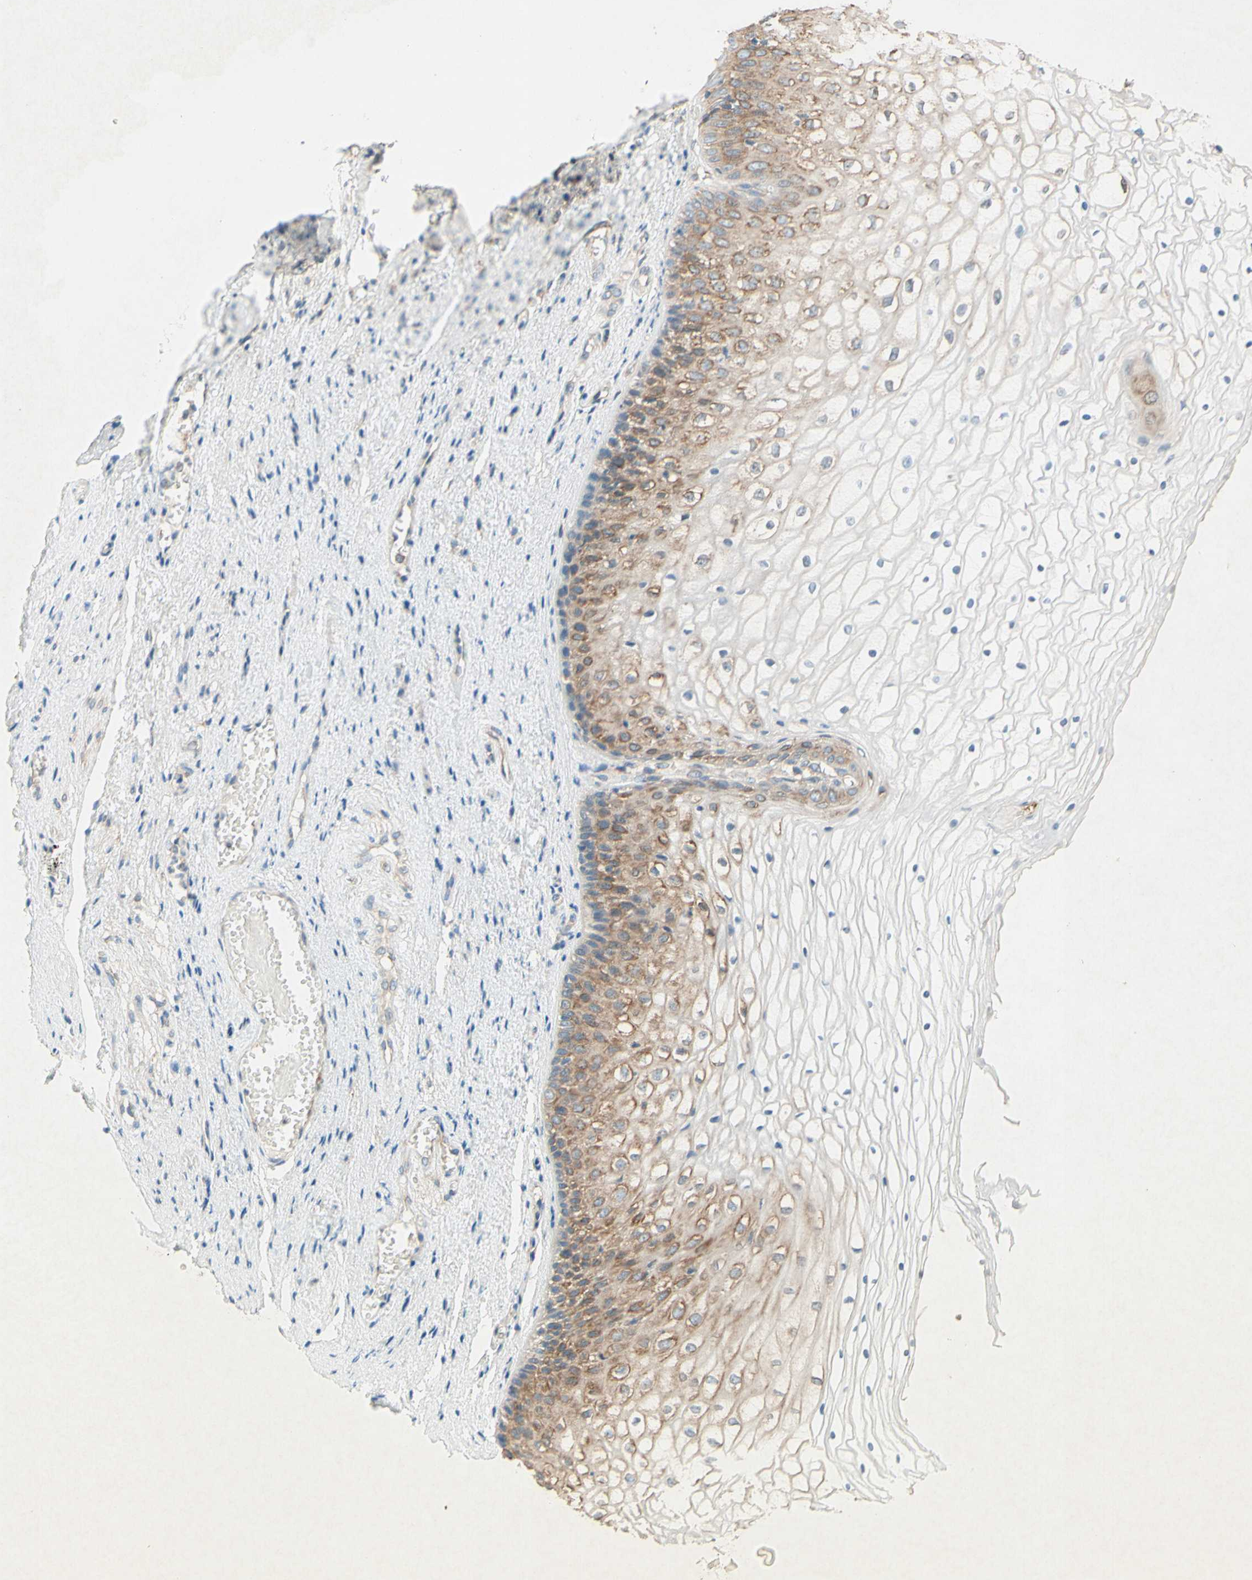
{"staining": {"intensity": "moderate", "quantity": ">75%", "location": "cytoplasmic/membranous"}, "tissue": "vagina", "cell_type": "Squamous epithelial cells", "image_type": "normal", "snomed": [{"axis": "morphology", "description": "Normal tissue, NOS"}, {"axis": "topography", "description": "Vagina"}], "caption": "Immunohistochemical staining of normal vagina reveals moderate cytoplasmic/membranous protein expression in about >75% of squamous epithelial cells. (Brightfield microscopy of DAB IHC at high magnification).", "gene": "PABPC1", "patient": {"sex": "female", "age": 34}}